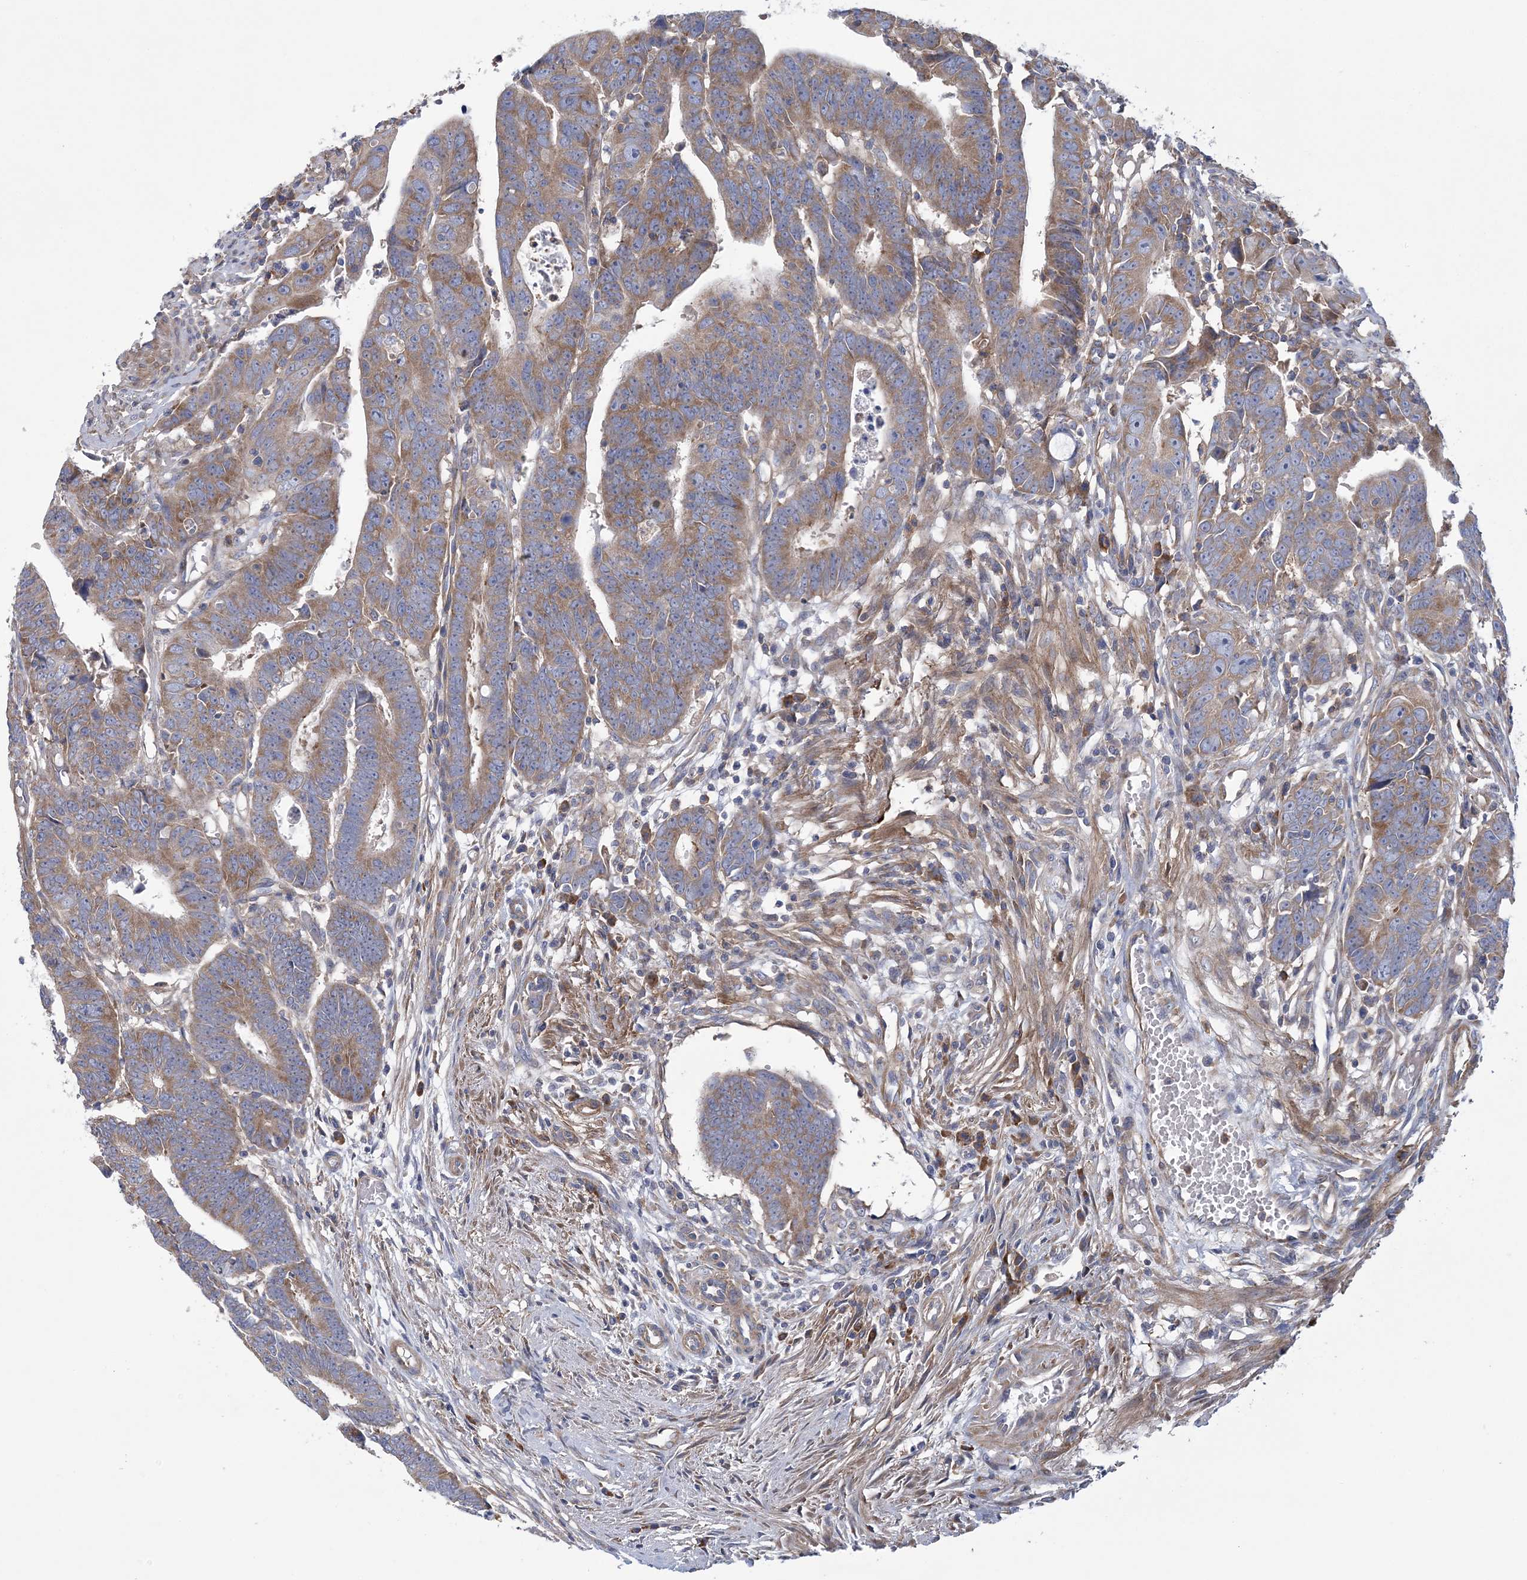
{"staining": {"intensity": "moderate", "quantity": ">75%", "location": "cytoplasmic/membranous"}, "tissue": "colorectal cancer", "cell_type": "Tumor cells", "image_type": "cancer", "snomed": [{"axis": "morphology", "description": "Adenocarcinoma, NOS"}, {"axis": "topography", "description": "Rectum"}], "caption": "Protein staining of colorectal cancer tissue exhibits moderate cytoplasmic/membranous positivity in about >75% of tumor cells.", "gene": "ARSJ", "patient": {"sex": "female", "age": 65}}